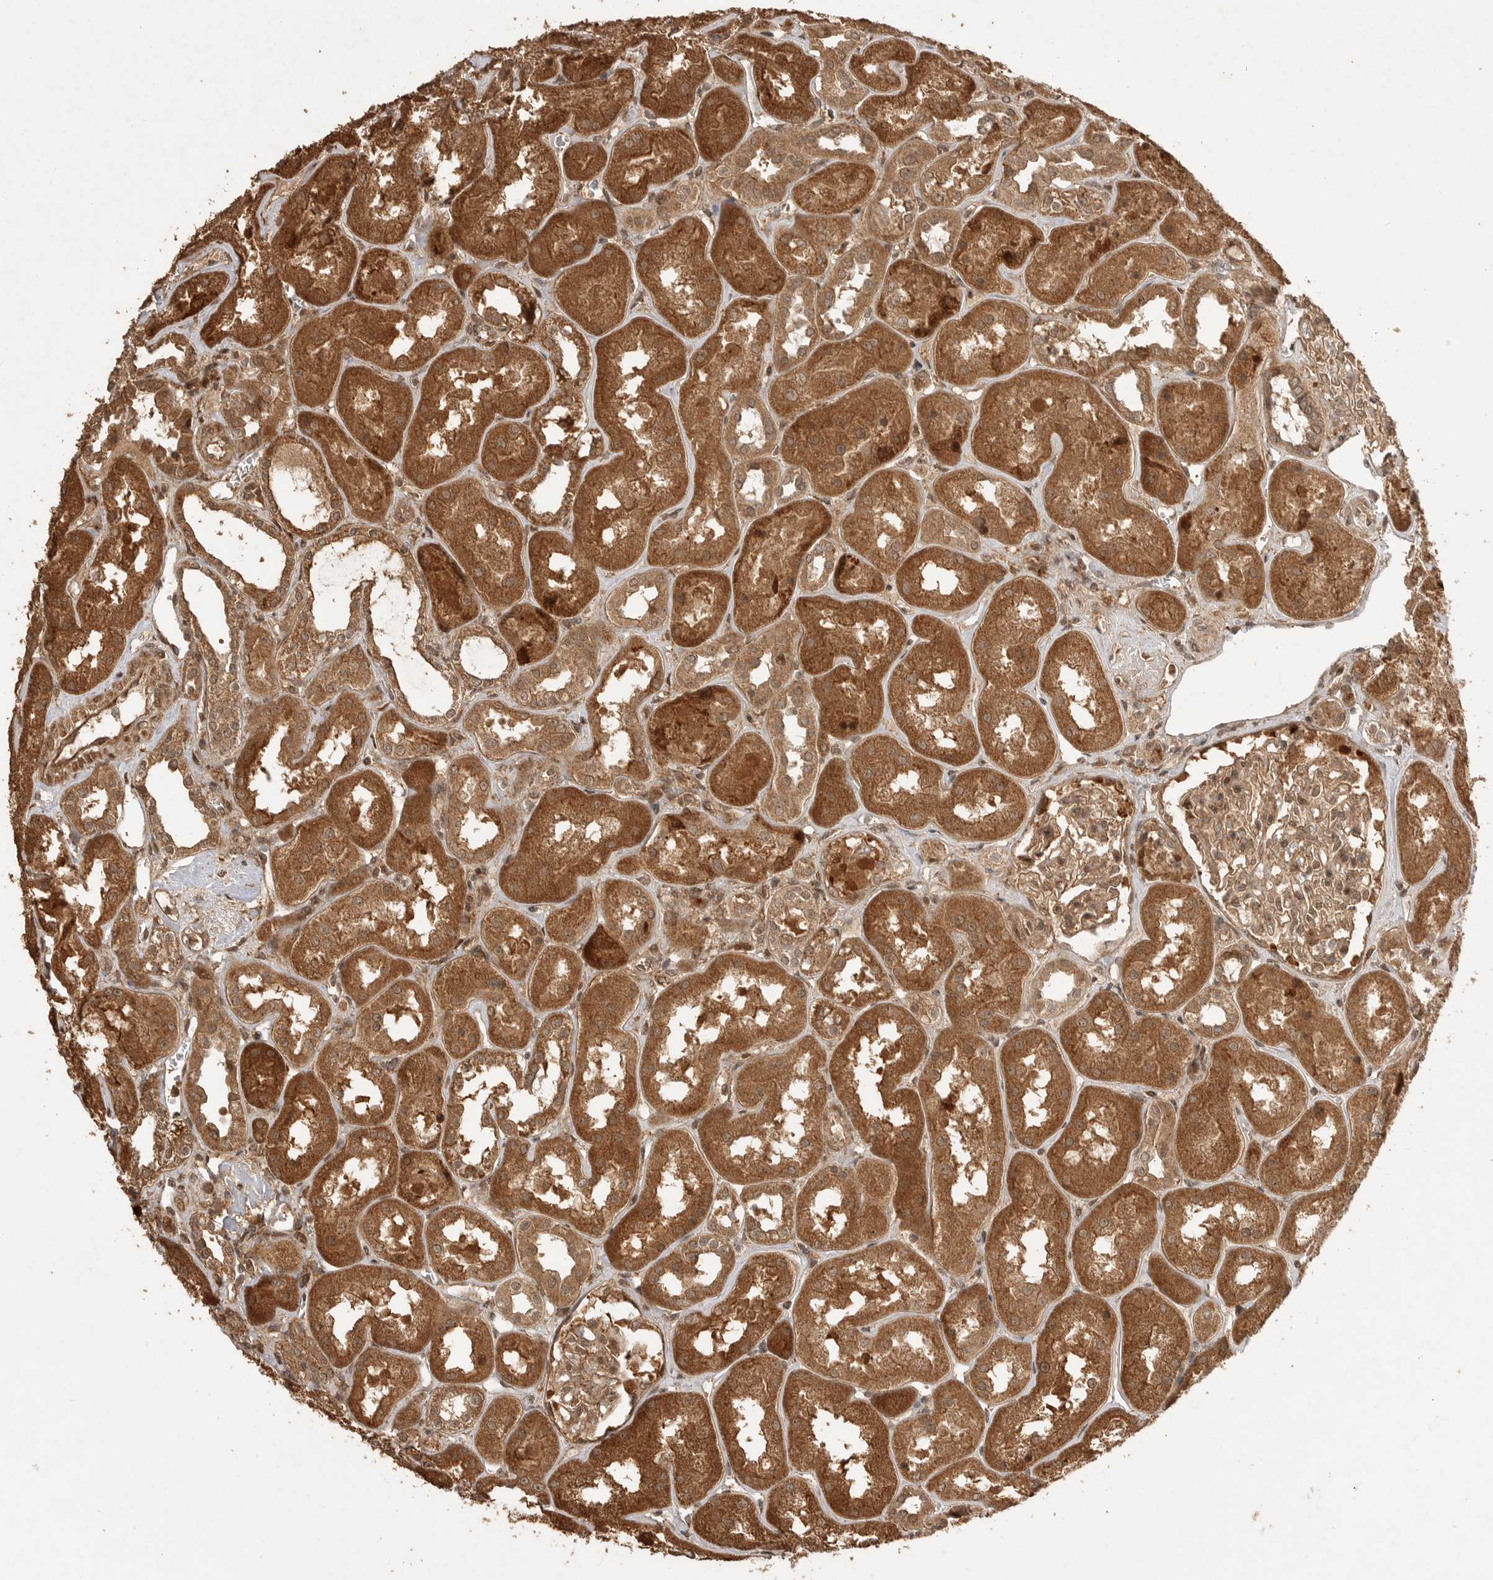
{"staining": {"intensity": "moderate", "quantity": ">75%", "location": "cytoplasmic/membranous"}, "tissue": "kidney", "cell_type": "Cells in glomeruli", "image_type": "normal", "snomed": [{"axis": "morphology", "description": "Normal tissue, NOS"}, {"axis": "topography", "description": "Kidney"}], "caption": "This histopathology image reveals immunohistochemistry staining of unremarkable kidney, with medium moderate cytoplasmic/membranous expression in approximately >75% of cells in glomeruli.", "gene": "BOC", "patient": {"sex": "male", "age": 70}}